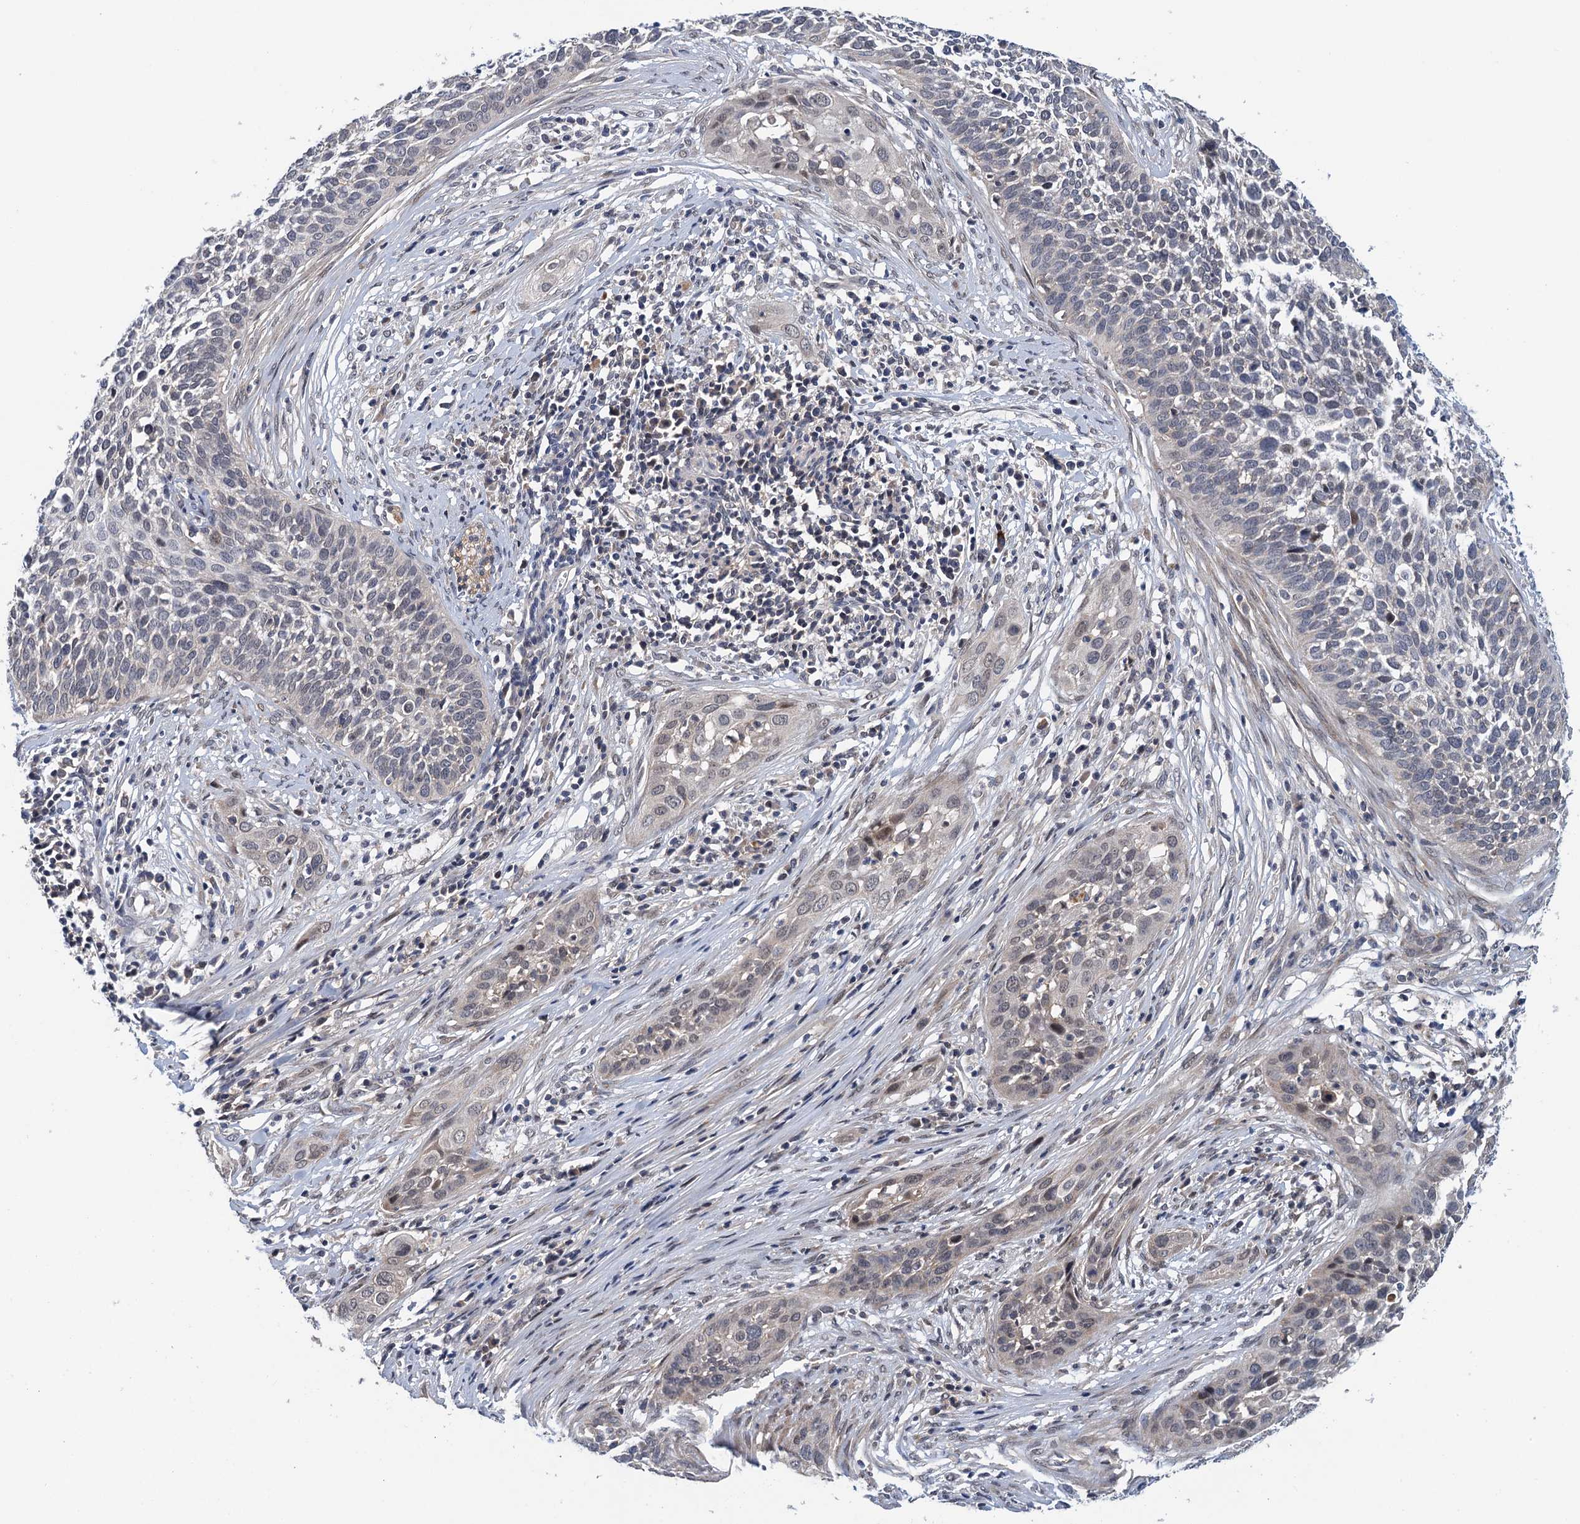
{"staining": {"intensity": "negative", "quantity": "none", "location": "none"}, "tissue": "cervical cancer", "cell_type": "Tumor cells", "image_type": "cancer", "snomed": [{"axis": "morphology", "description": "Squamous cell carcinoma, NOS"}, {"axis": "topography", "description": "Cervix"}], "caption": "The image exhibits no significant expression in tumor cells of squamous cell carcinoma (cervical). (Brightfield microscopy of DAB (3,3'-diaminobenzidine) IHC at high magnification).", "gene": "MDM1", "patient": {"sex": "female", "age": 34}}